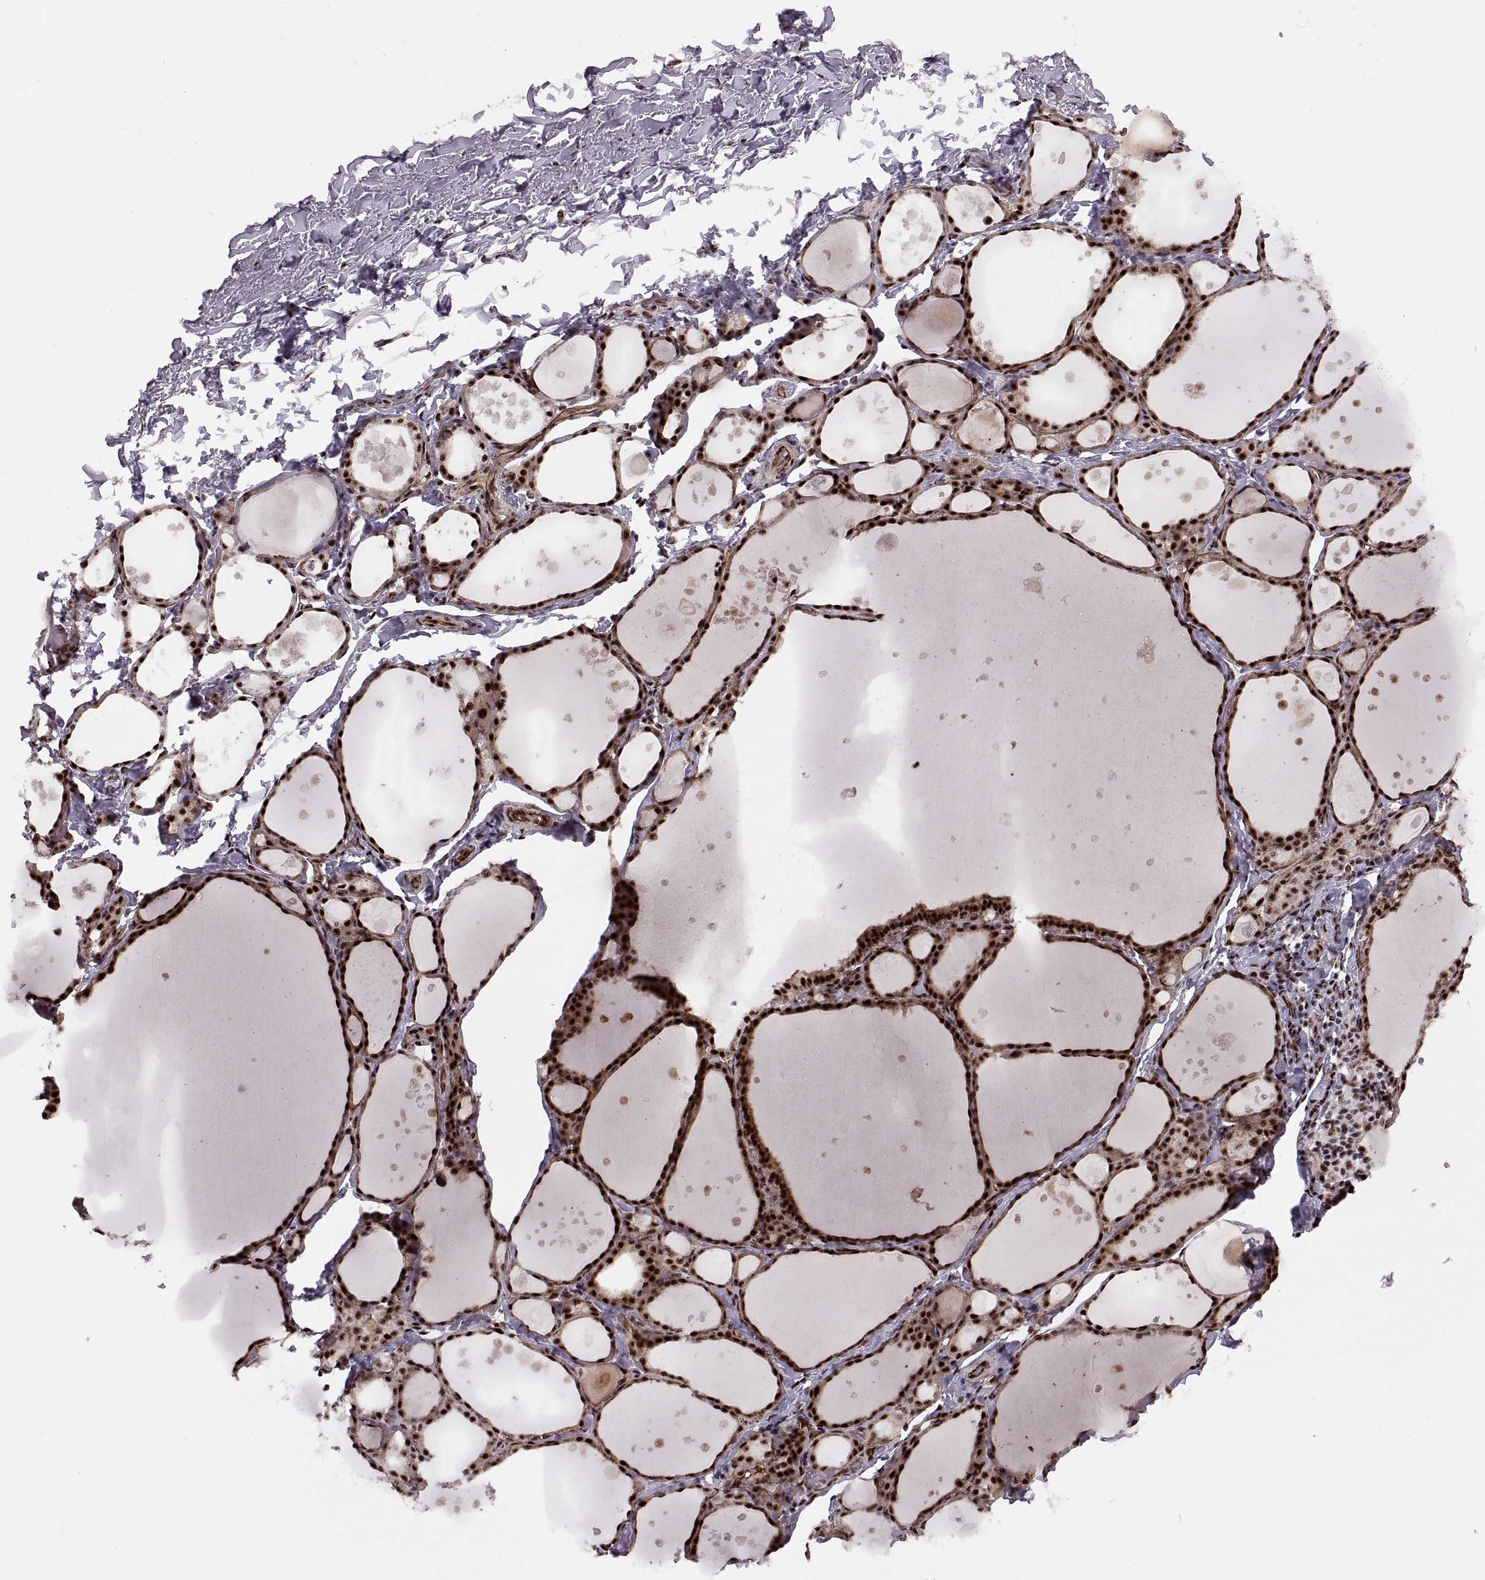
{"staining": {"intensity": "strong", "quantity": ">75%", "location": "nuclear"}, "tissue": "thyroid gland", "cell_type": "Glandular cells", "image_type": "normal", "snomed": [{"axis": "morphology", "description": "Normal tissue, NOS"}, {"axis": "topography", "description": "Thyroid gland"}], "caption": "Brown immunohistochemical staining in benign human thyroid gland exhibits strong nuclear expression in approximately >75% of glandular cells.", "gene": "ZCCHC17", "patient": {"sex": "male", "age": 68}}